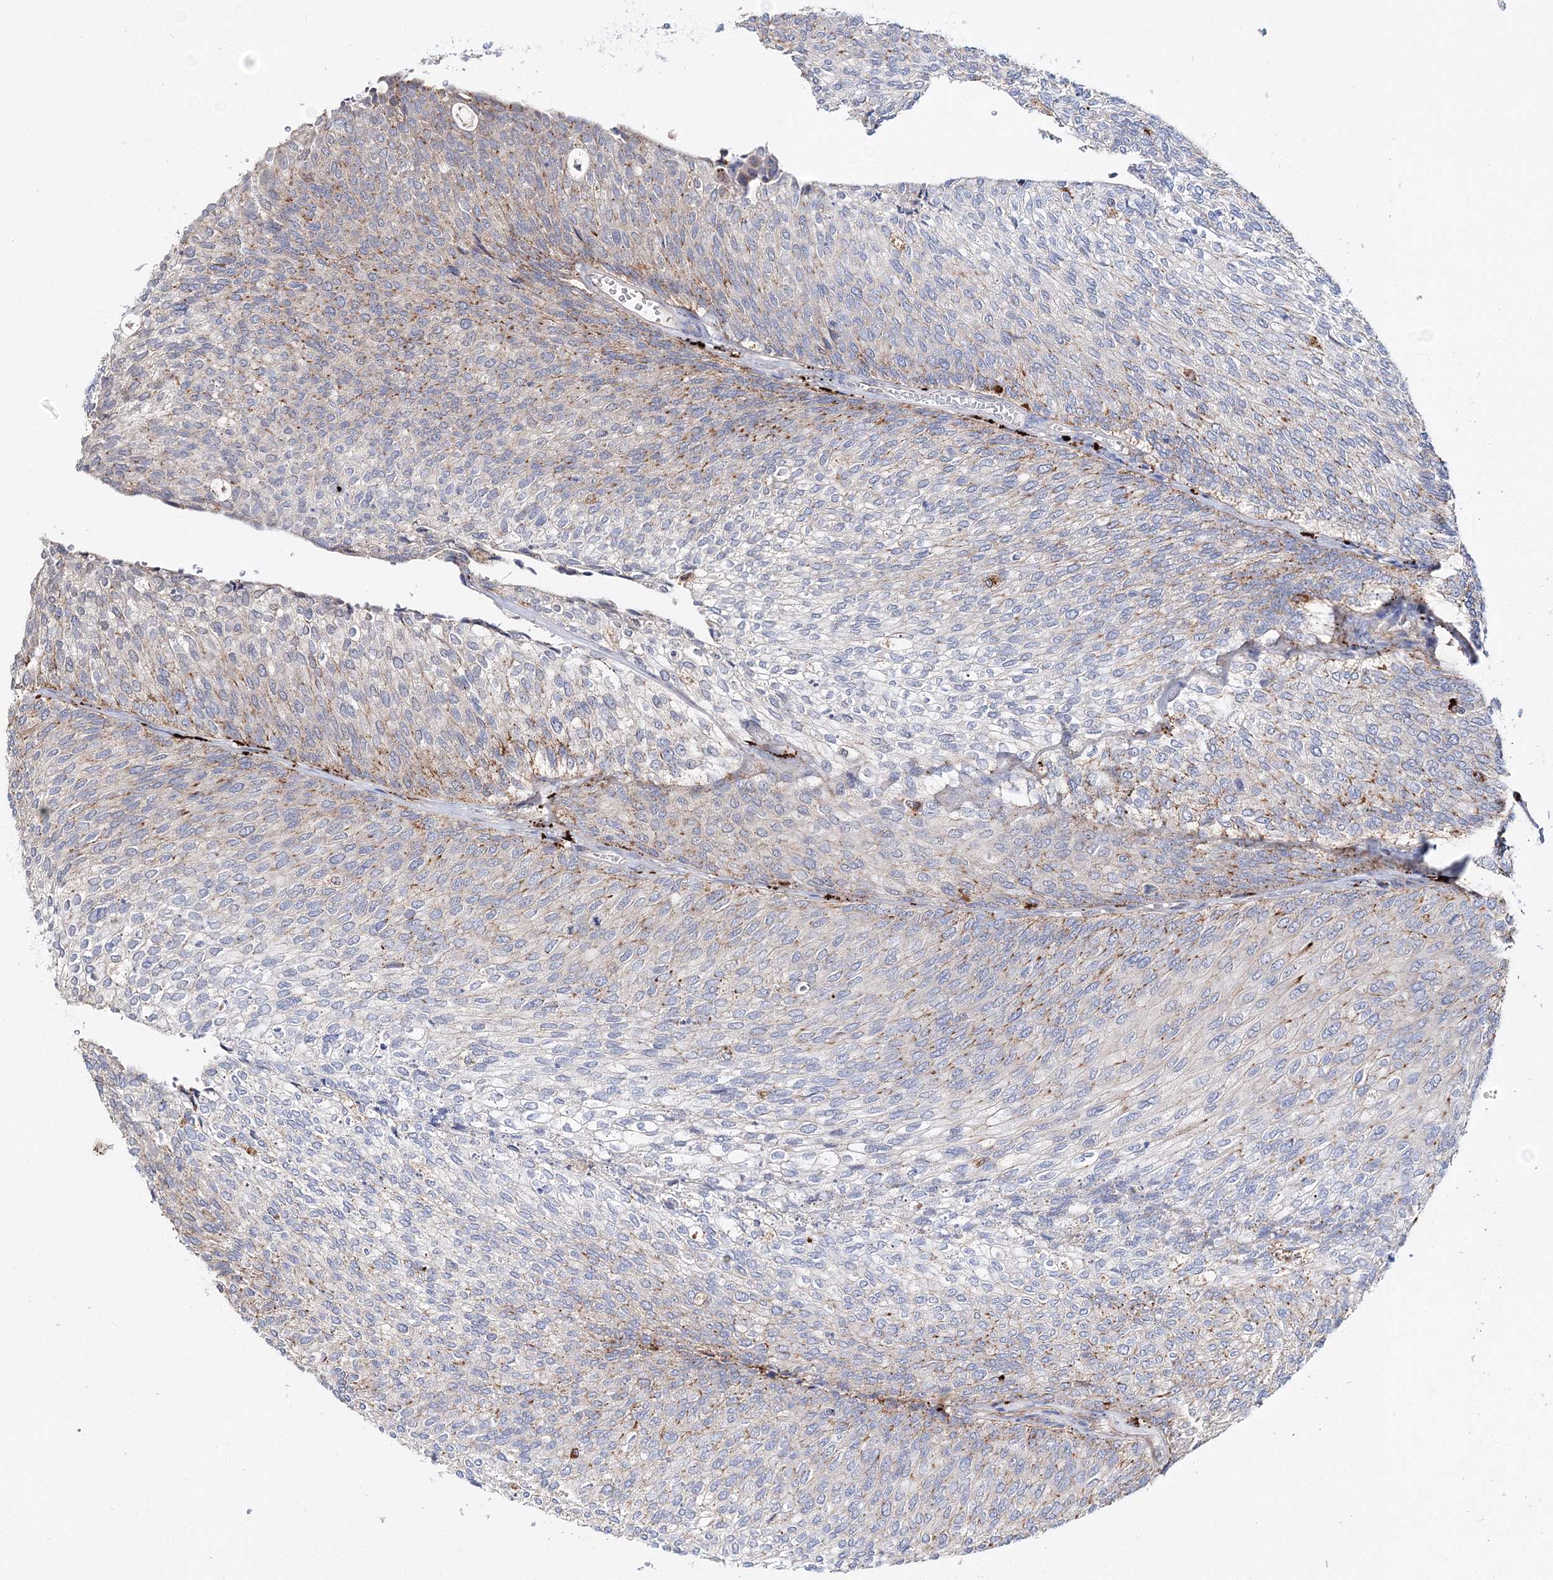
{"staining": {"intensity": "moderate", "quantity": "<25%", "location": "cytoplasmic/membranous"}, "tissue": "urothelial cancer", "cell_type": "Tumor cells", "image_type": "cancer", "snomed": [{"axis": "morphology", "description": "Urothelial carcinoma, Low grade"}, {"axis": "topography", "description": "Urinary bladder"}], "caption": "A brown stain shows moderate cytoplasmic/membranous positivity of a protein in urothelial cancer tumor cells. (Stains: DAB in brown, nuclei in blue, Microscopy: brightfield microscopy at high magnification).", "gene": "C3orf38", "patient": {"sex": "female", "age": 79}}